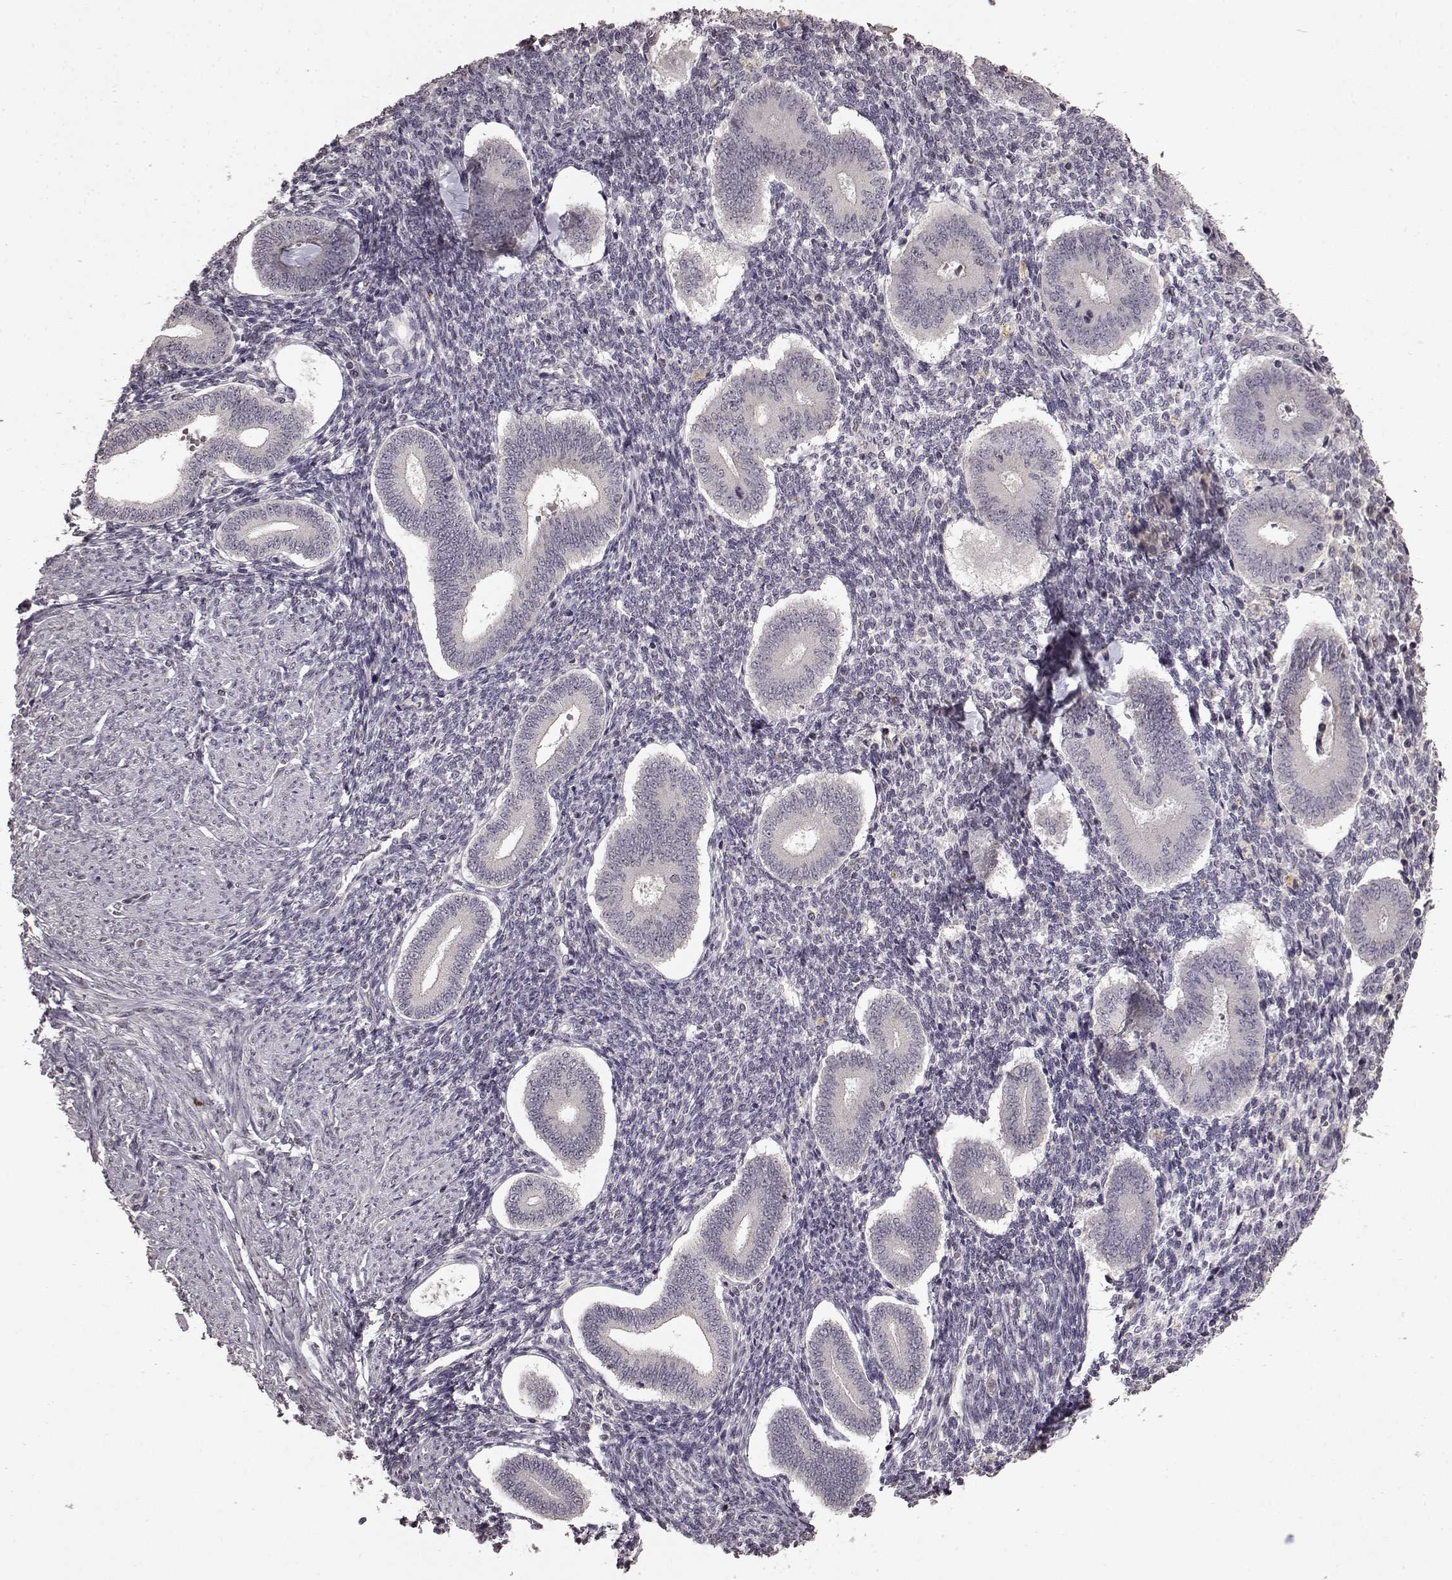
{"staining": {"intensity": "negative", "quantity": "none", "location": "none"}, "tissue": "endometrium", "cell_type": "Cells in endometrial stroma", "image_type": "normal", "snomed": [{"axis": "morphology", "description": "Normal tissue, NOS"}, {"axis": "topography", "description": "Endometrium"}], "caption": "Immunohistochemistry (IHC) image of unremarkable endometrium stained for a protein (brown), which displays no expression in cells in endometrial stroma. The staining was performed using DAB (3,3'-diaminobenzidine) to visualize the protein expression in brown, while the nuclei were stained in blue with hematoxylin (Magnification: 20x).", "gene": "LHB", "patient": {"sex": "female", "age": 40}}